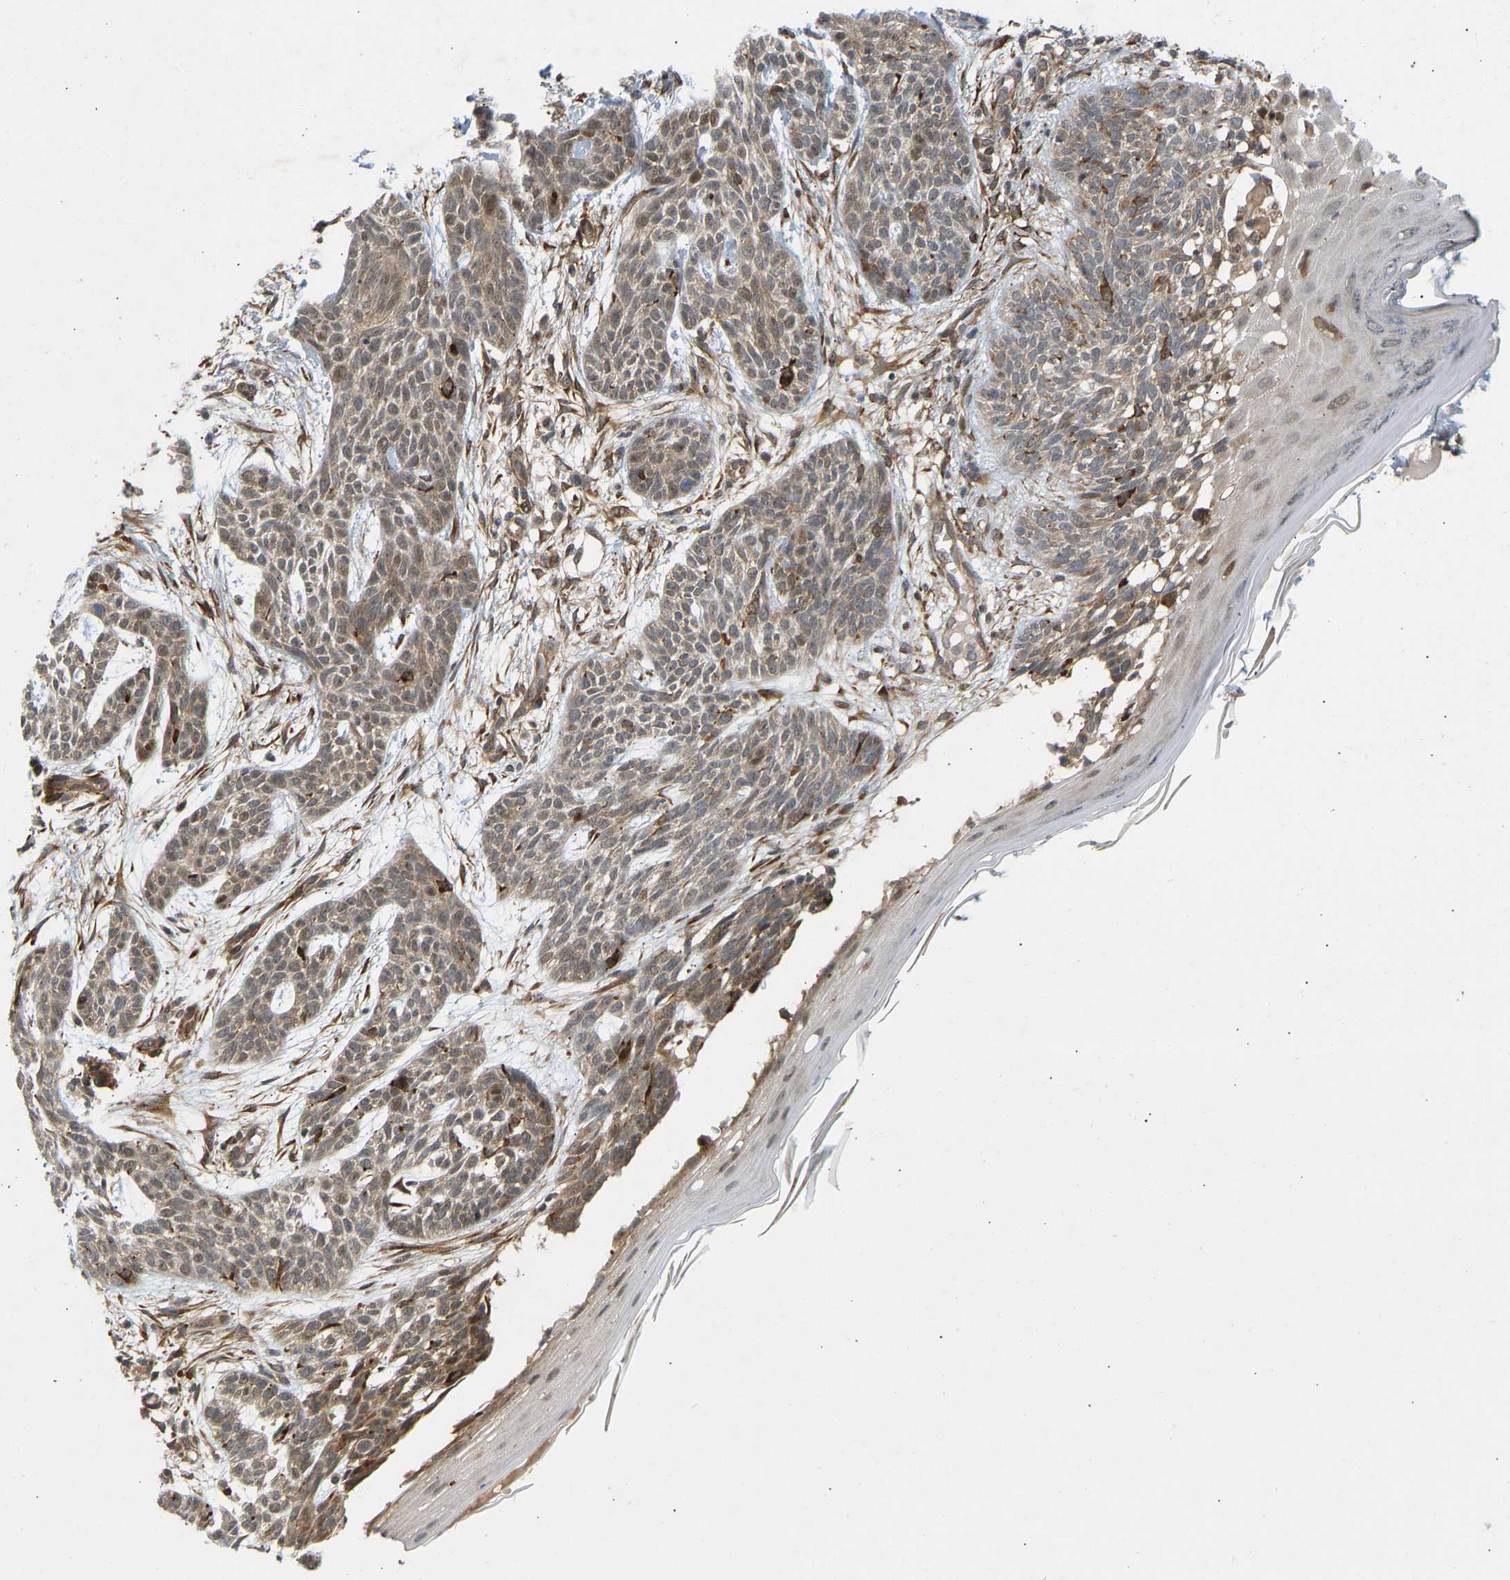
{"staining": {"intensity": "weak", "quantity": ">75%", "location": "cytoplasmic/membranous"}, "tissue": "skin cancer", "cell_type": "Tumor cells", "image_type": "cancer", "snomed": [{"axis": "morphology", "description": "Basal cell carcinoma"}, {"axis": "topography", "description": "Skin"}], "caption": "Human skin cancer (basal cell carcinoma) stained for a protein (brown) shows weak cytoplasmic/membranous positive staining in about >75% of tumor cells.", "gene": "BAG1", "patient": {"sex": "female", "age": 59}}